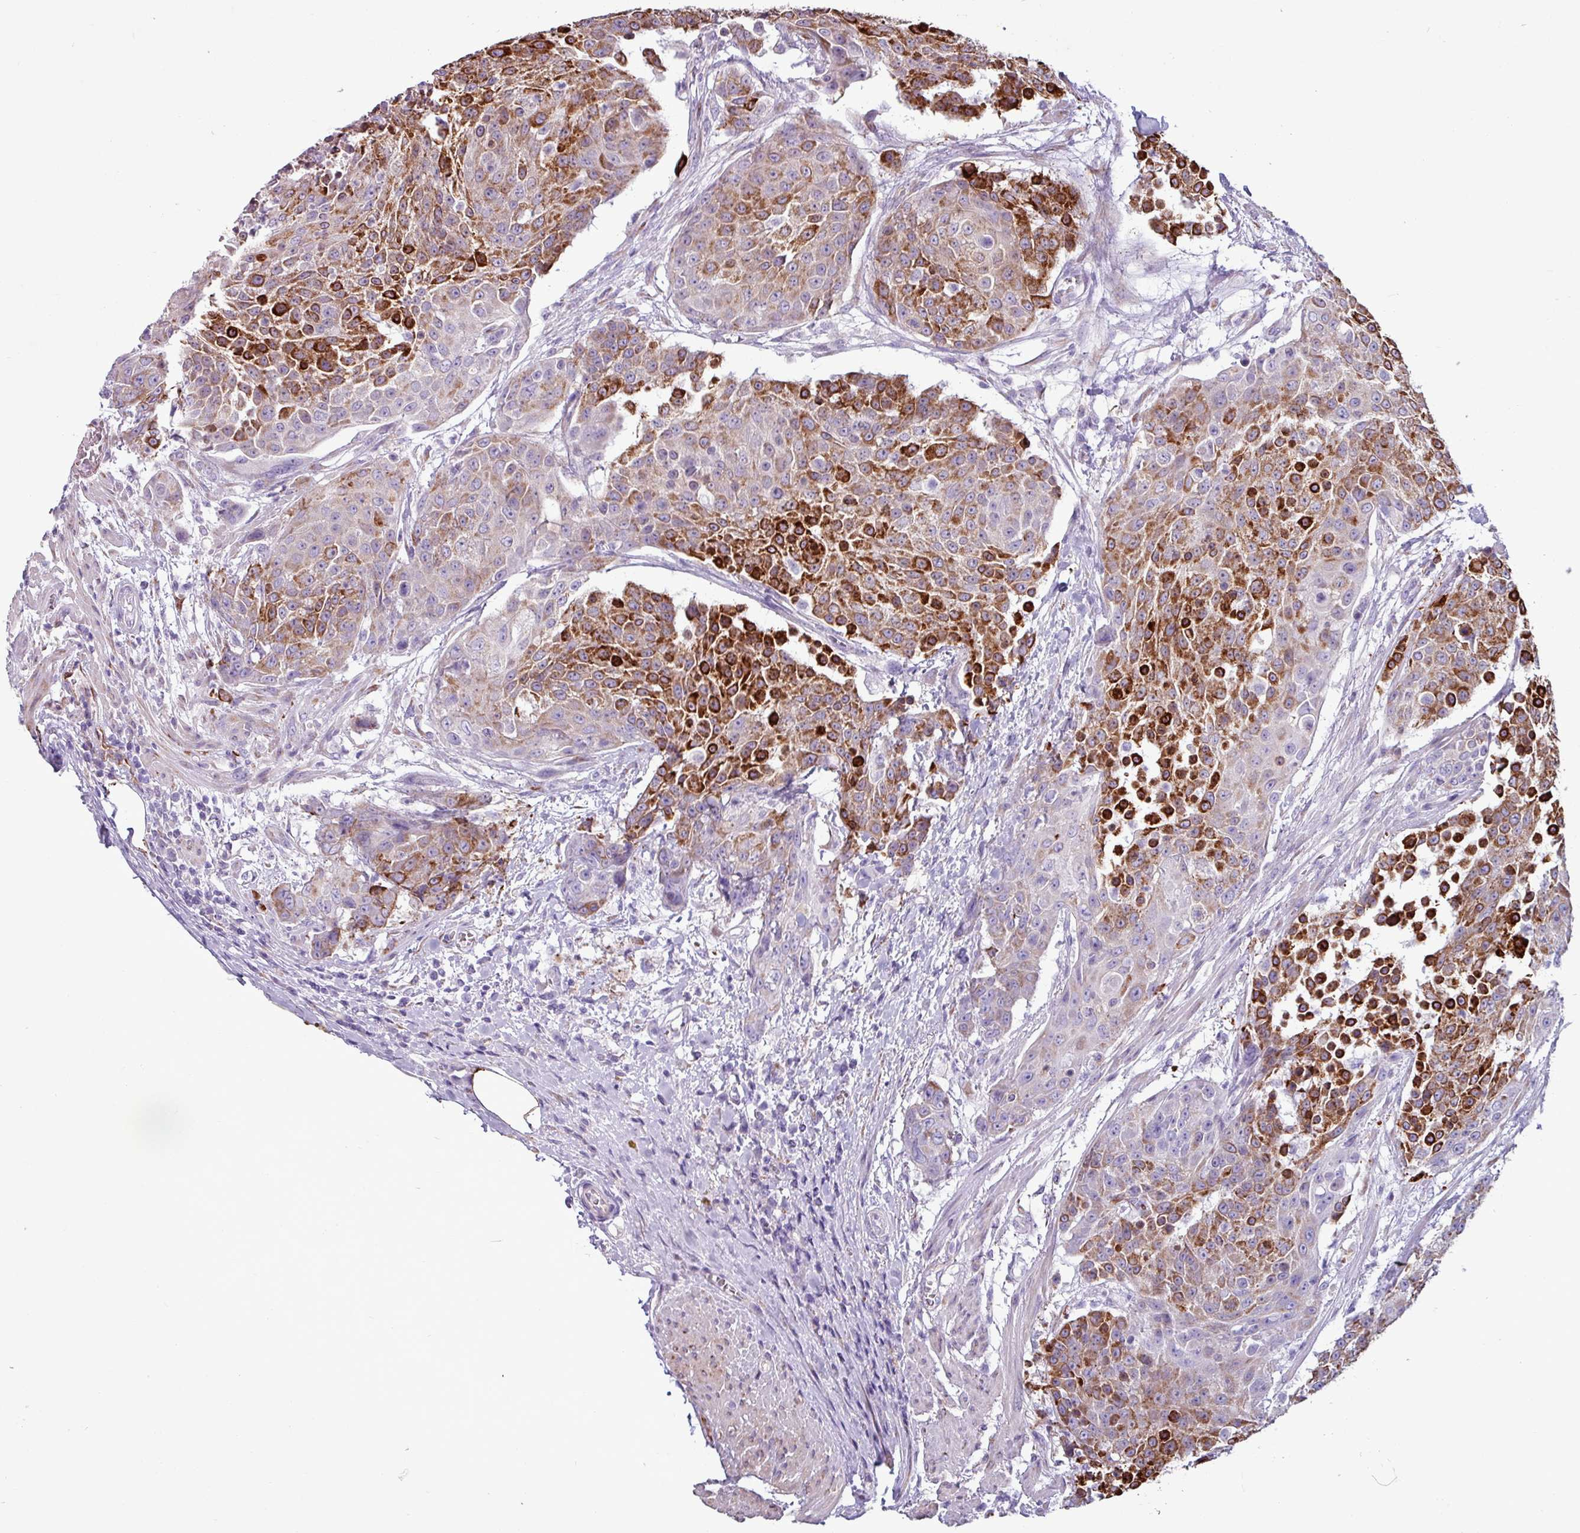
{"staining": {"intensity": "strong", "quantity": "25%-75%", "location": "cytoplasmic/membranous"}, "tissue": "urothelial cancer", "cell_type": "Tumor cells", "image_type": "cancer", "snomed": [{"axis": "morphology", "description": "Urothelial carcinoma, High grade"}, {"axis": "topography", "description": "Urinary bladder"}], "caption": "A brown stain highlights strong cytoplasmic/membranous staining of a protein in urothelial cancer tumor cells.", "gene": "PPP1R35", "patient": {"sex": "female", "age": 63}}